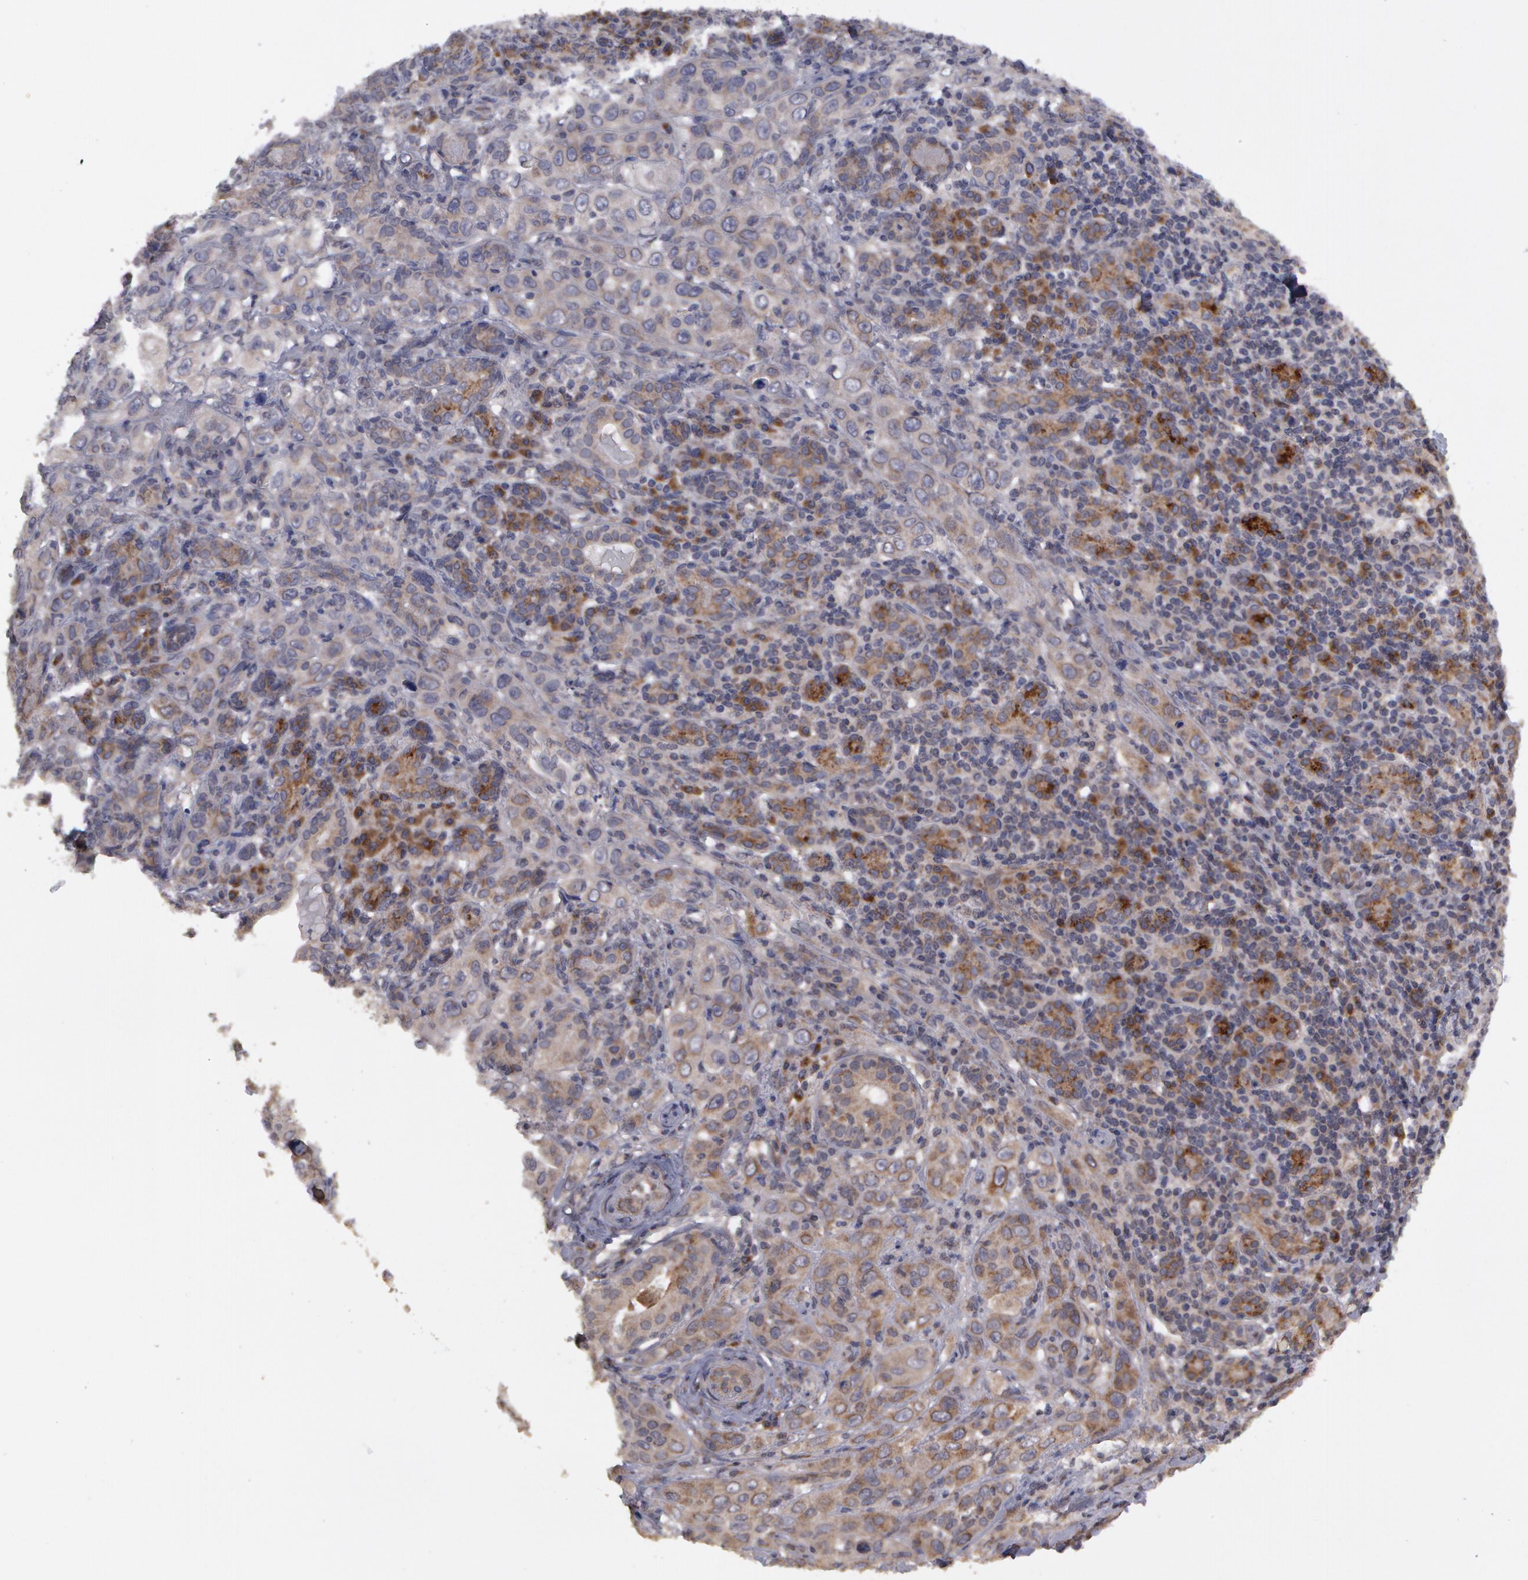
{"staining": {"intensity": "negative", "quantity": "none", "location": "none"}, "tissue": "skin cancer", "cell_type": "Tumor cells", "image_type": "cancer", "snomed": [{"axis": "morphology", "description": "Squamous cell carcinoma, NOS"}, {"axis": "topography", "description": "Skin"}], "caption": "Tumor cells are negative for protein expression in human squamous cell carcinoma (skin).", "gene": "STX5", "patient": {"sex": "male", "age": 84}}